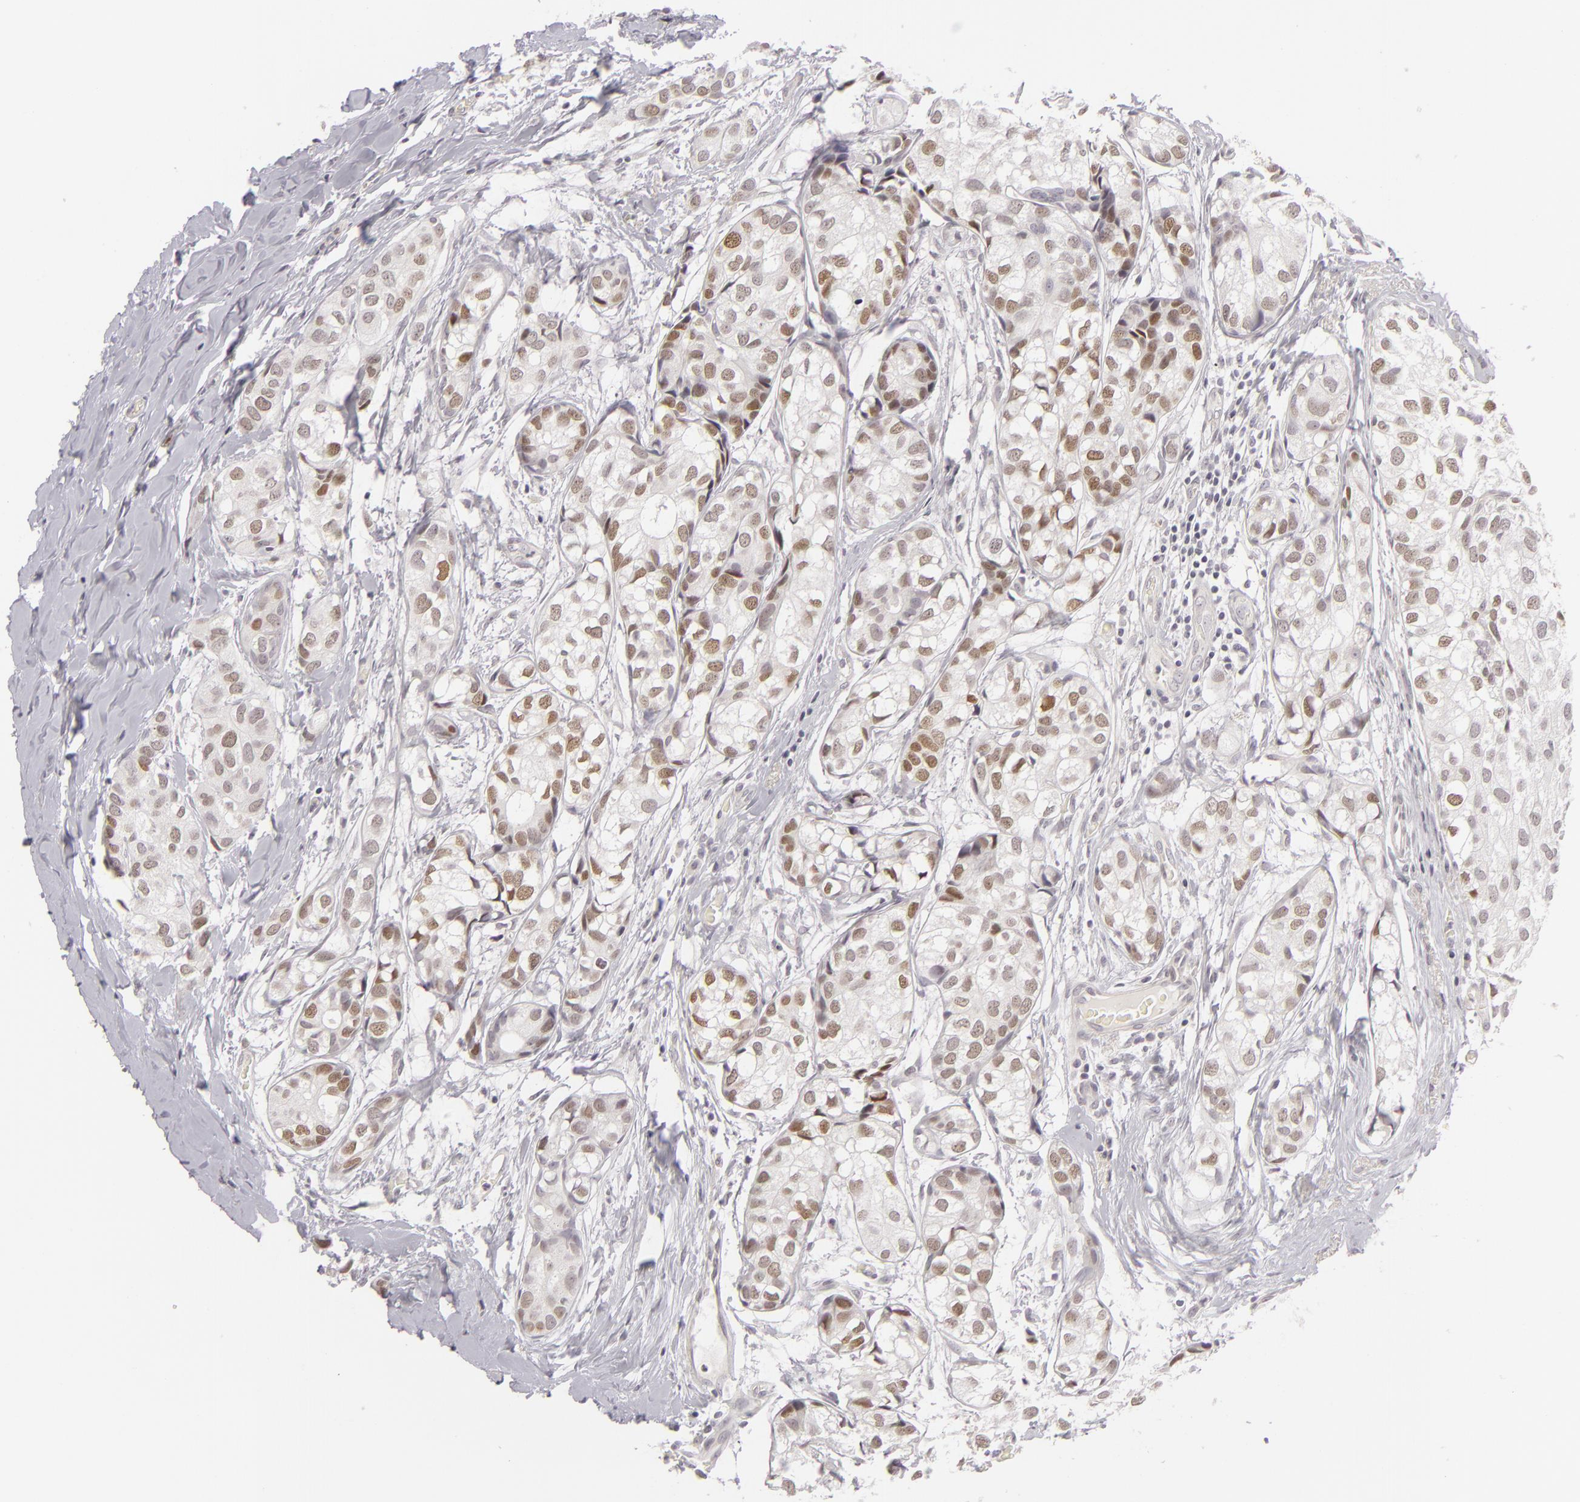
{"staining": {"intensity": "weak", "quantity": "25%-75%", "location": "nuclear"}, "tissue": "breast cancer", "cell_type": "Tumor cells", "image_type": "cancer", "snomed": [{"axis": "morphology", "description": "Duct carcinoma"}, {"axis": "topography", "description": "Breast"}], "caption": "Brown immunohistochemical staining in breast invasive ductal carcinoma reveals weak nuclear positivity in about 25%-75% of tumor cells.", "gene": "SIX1", "patient": {"sex": "female", "age": 68}}